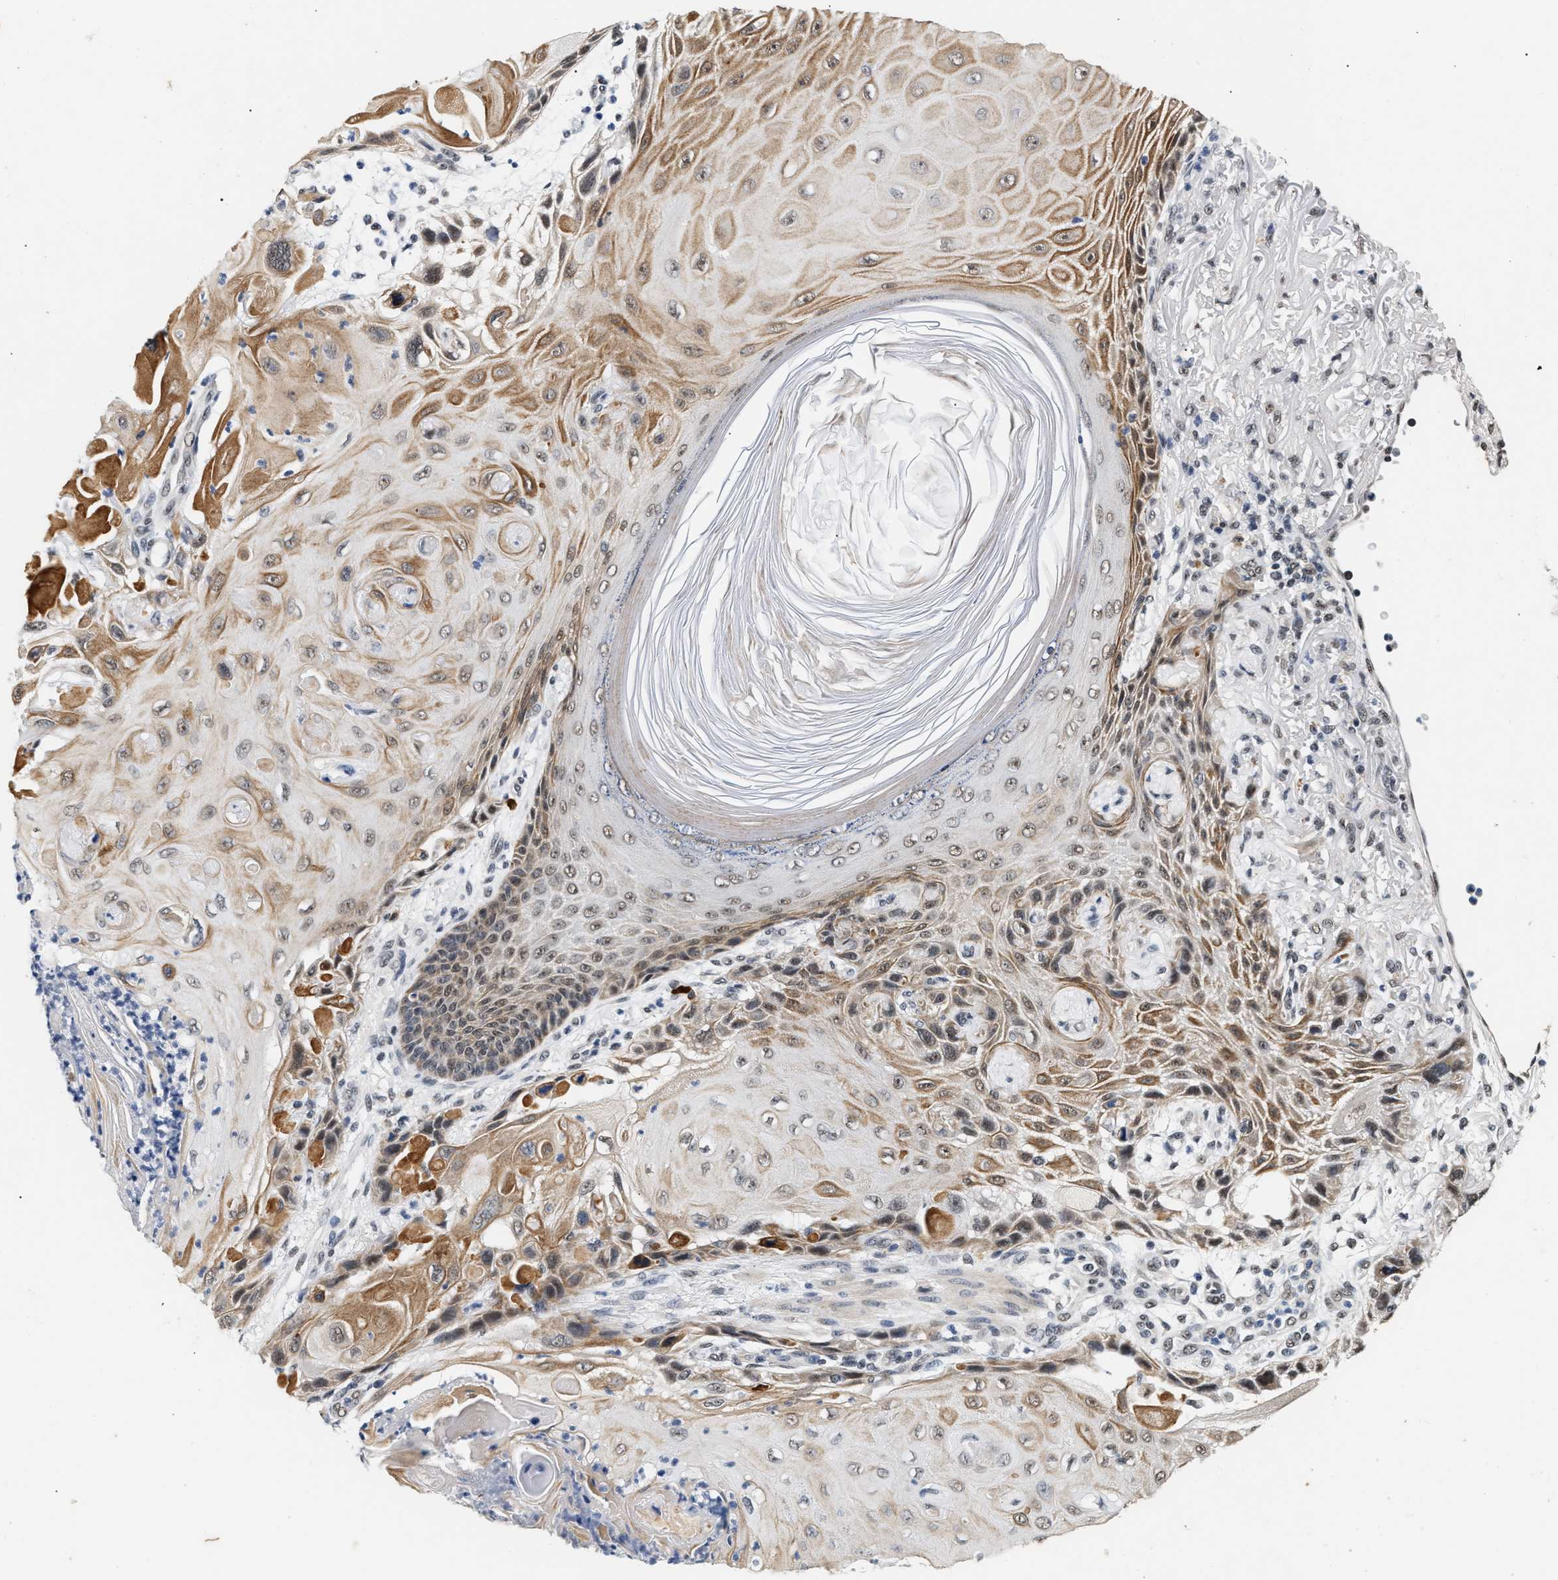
{"staining": {"intensity": "moderate", "quantity": ">75%", "location": "cytoplasmic/membranous"}, "tissue": "skin cancer", "cell_type": "Tumor cells", "image_type": "cancer", "snomed": [{"axis": "morphology", "description": "Squamous cell carcinoma, NOS"}, {"axis": "topography", "description": "Skin"}], "caption": "This image displays skin cancer stained with immunohistochemistry (IHC) to label a protein in brown. The cytoplasmic/membranous of tumor cells show moderate positivity for the protein. Nuclei are counter-stained blue.", "gene": "THOC1", "patient": {"sex": "female", "age": 77}}